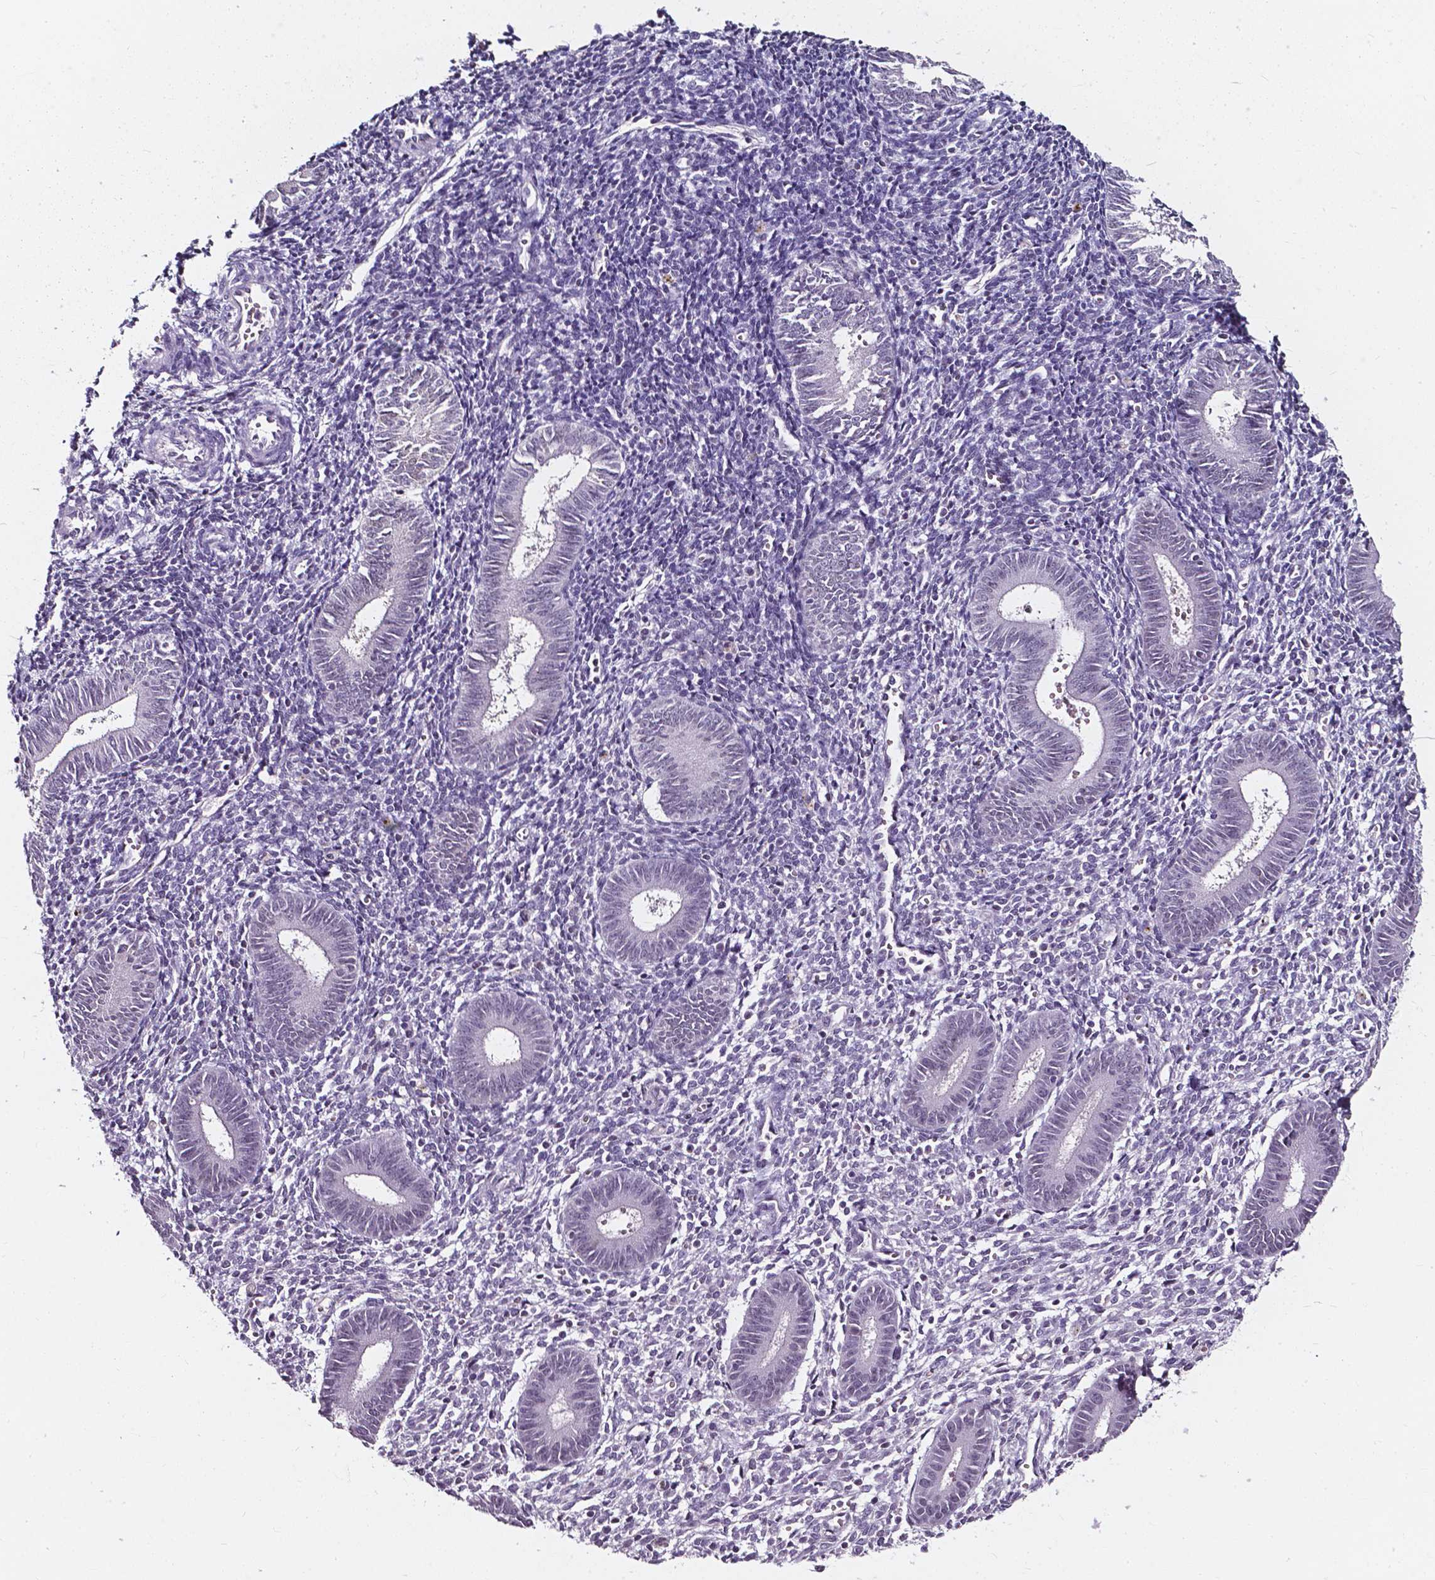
{"staining": {"intensity": "negative", "quantity": "none", "location": "none"}, "tissue": "endometrium", "cell_type": "Cells in endometrial stroma", "image_type": "normal", "snomed": [{"axis": "morphology", "description": "Normal tissue, NOS"}, {"axis": "topography", "description": "Endometrium"}], "caption": "The histopathology image demonstrates no significant expression in cells in endometrial stroma of endometrium.", "gene": "AKR1B10", "patient": {"sex": "female", "age": 25}}